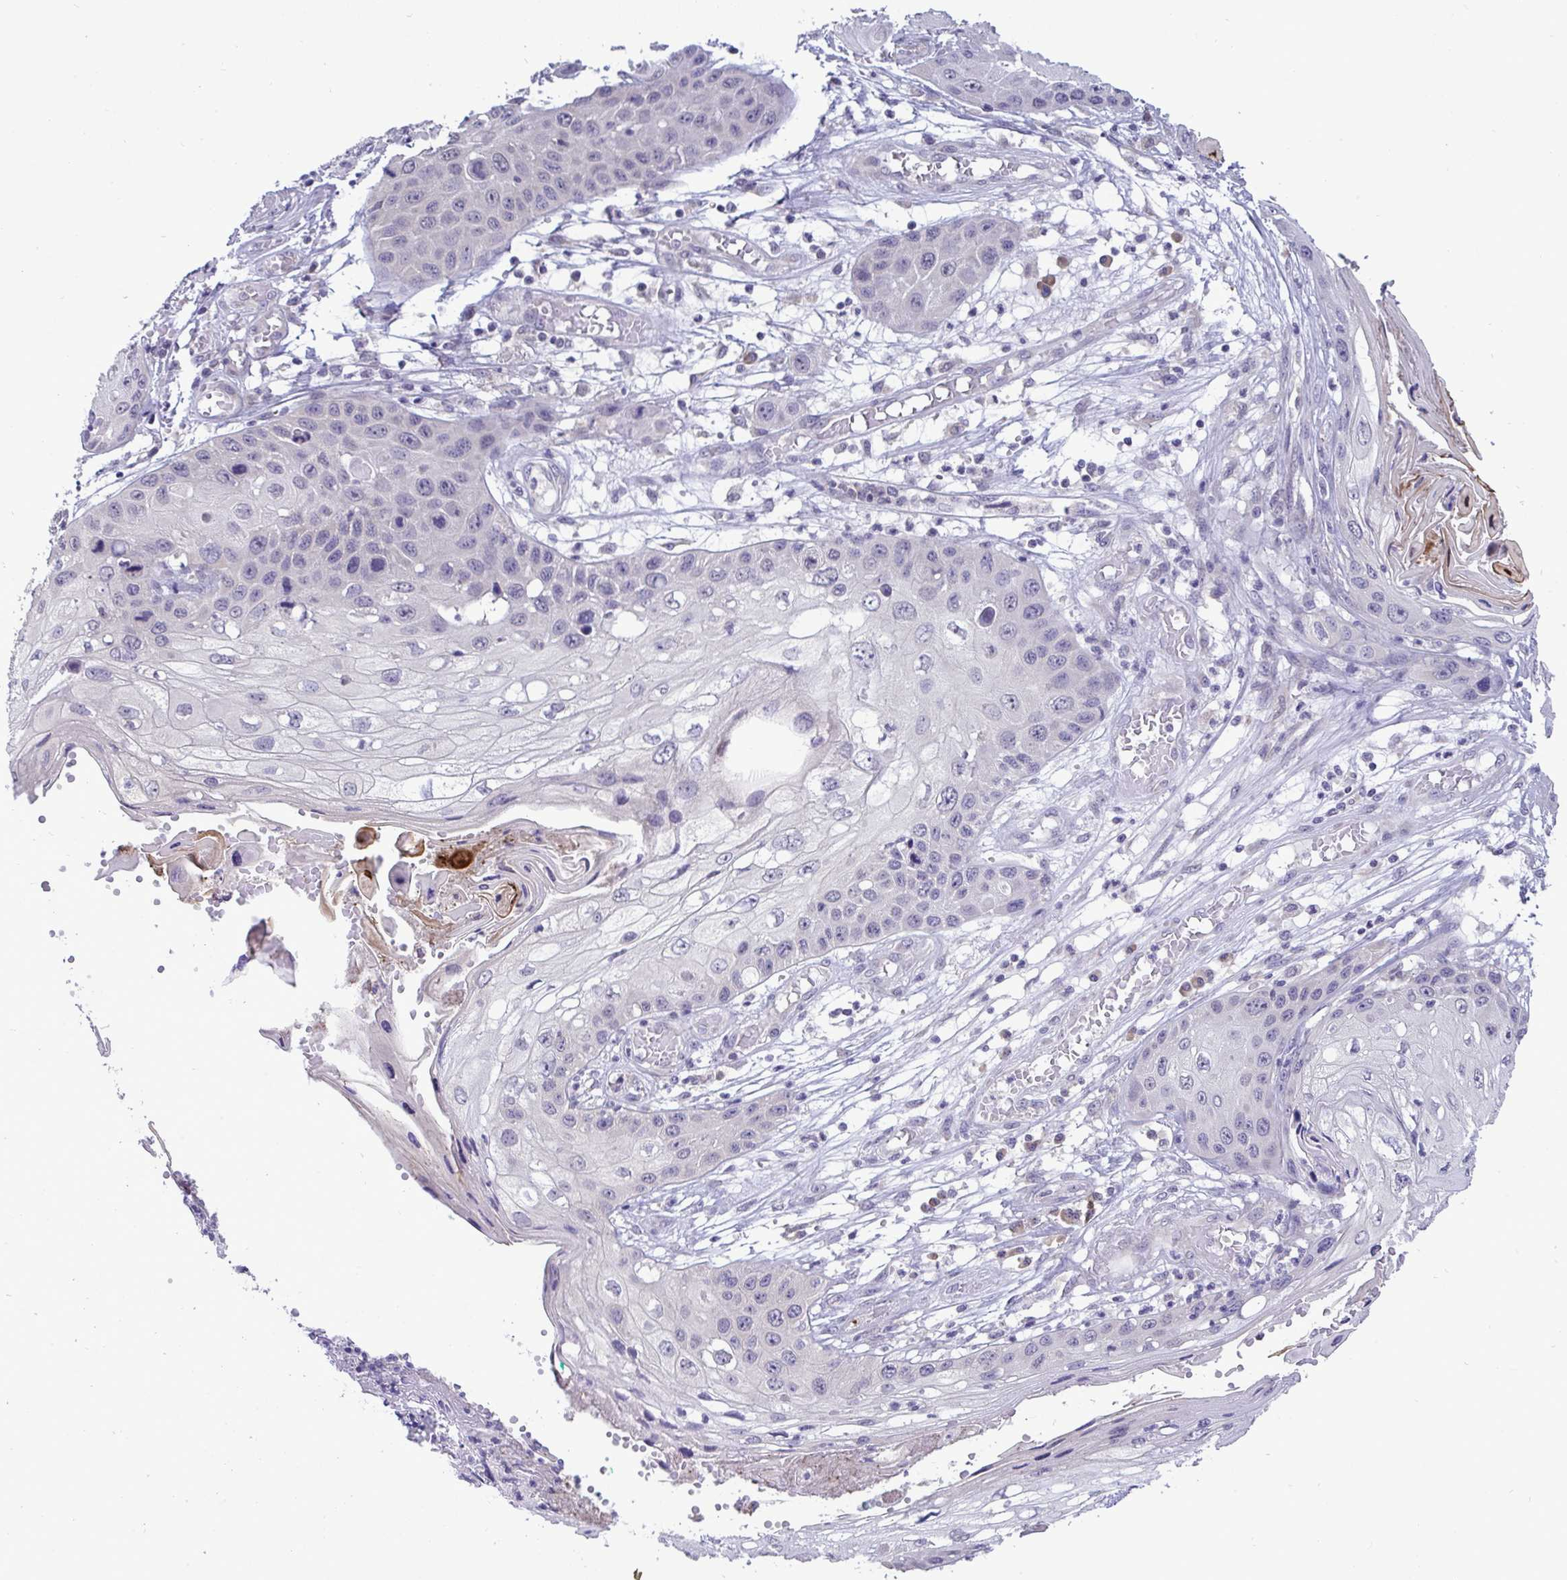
{"staining": {"intensity": "negative", "quantity": "none", "location": "none"}, "tissue": "skin cancer", "cell_type": "Tumor cells", "image_type": "cancer", "snomed": [{"axis": "morphology", "description": "Squamous cell carcinoma, NOS"}, {"axis": "topography", "description": "Skin"}, {"axis": "topography", "description": "Vulva"}], "caption": "There is no significant positivity in tumor cells of skin squamous cell carcinoma. The staining is performed using DAB brown chromogen with nuclei counter-stained in using hematoxylin.", "gene": "TMEM41A", "patient": {"sex": "female", "age": 44}}